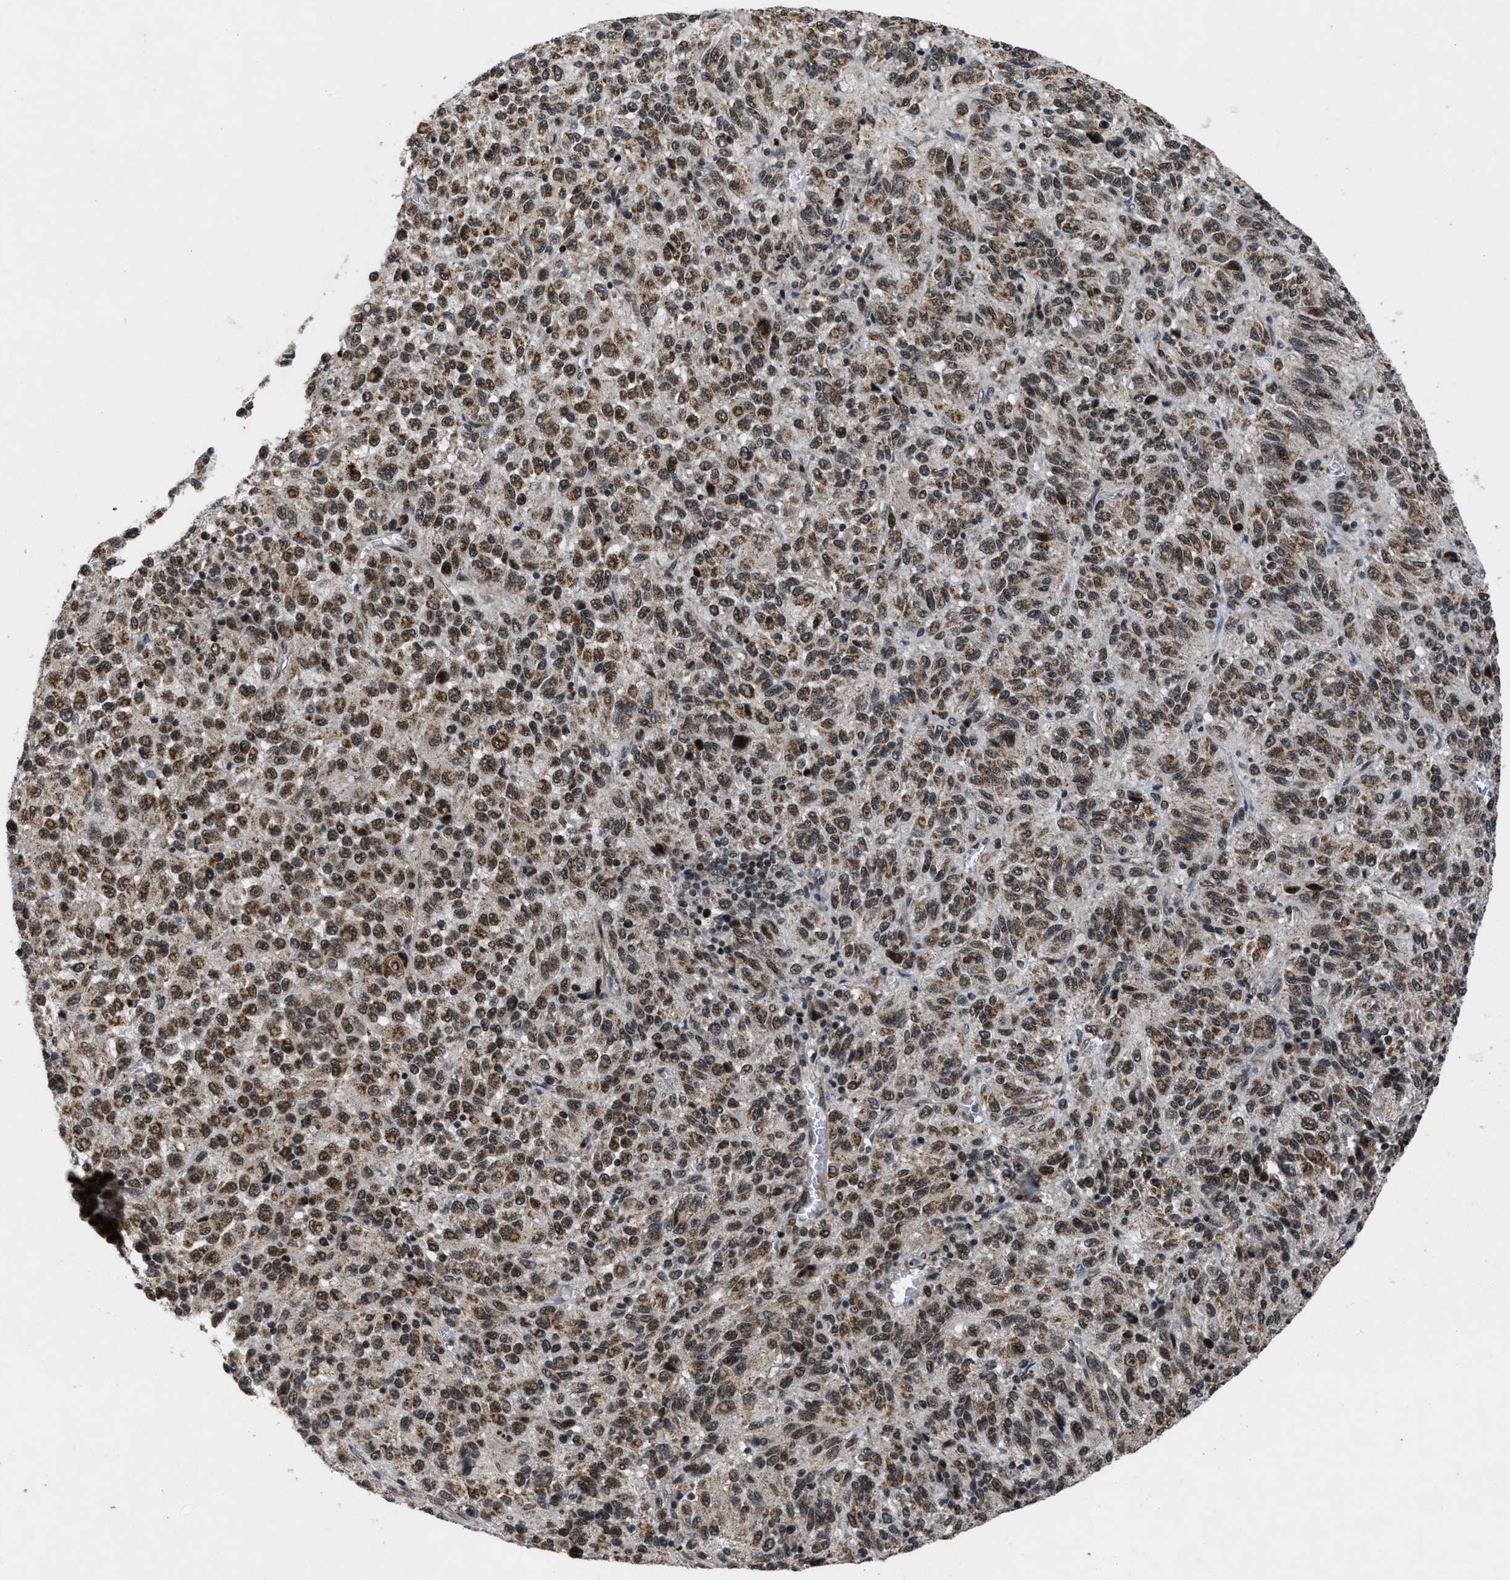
{"staining": {"intensity": "moderate", "quantity": "25%-75%", "location": "nuclear"}, "tissue": "melanoma", "cell_type": "Tumor cells", "image_type": "cancer", "snomed": [{"axis": "morphology", "description": "Malignant melanoma, Metastatic site"}, {"axis": "topography", "description": "Lung"}], "caption": "The micrograph exhibits a brown stain indicating the presence of a protein in the nuclear of tumor cells in malignant melanoma (metastatic site). Using DAB (3,3'-diaminobenzidine) (brown) and hematoxylin (blue) stains, captured at high magnification using brightfield microscopy.", "gene": "ZNHIT1", "patient": {"sex": "male", "age": 64}}